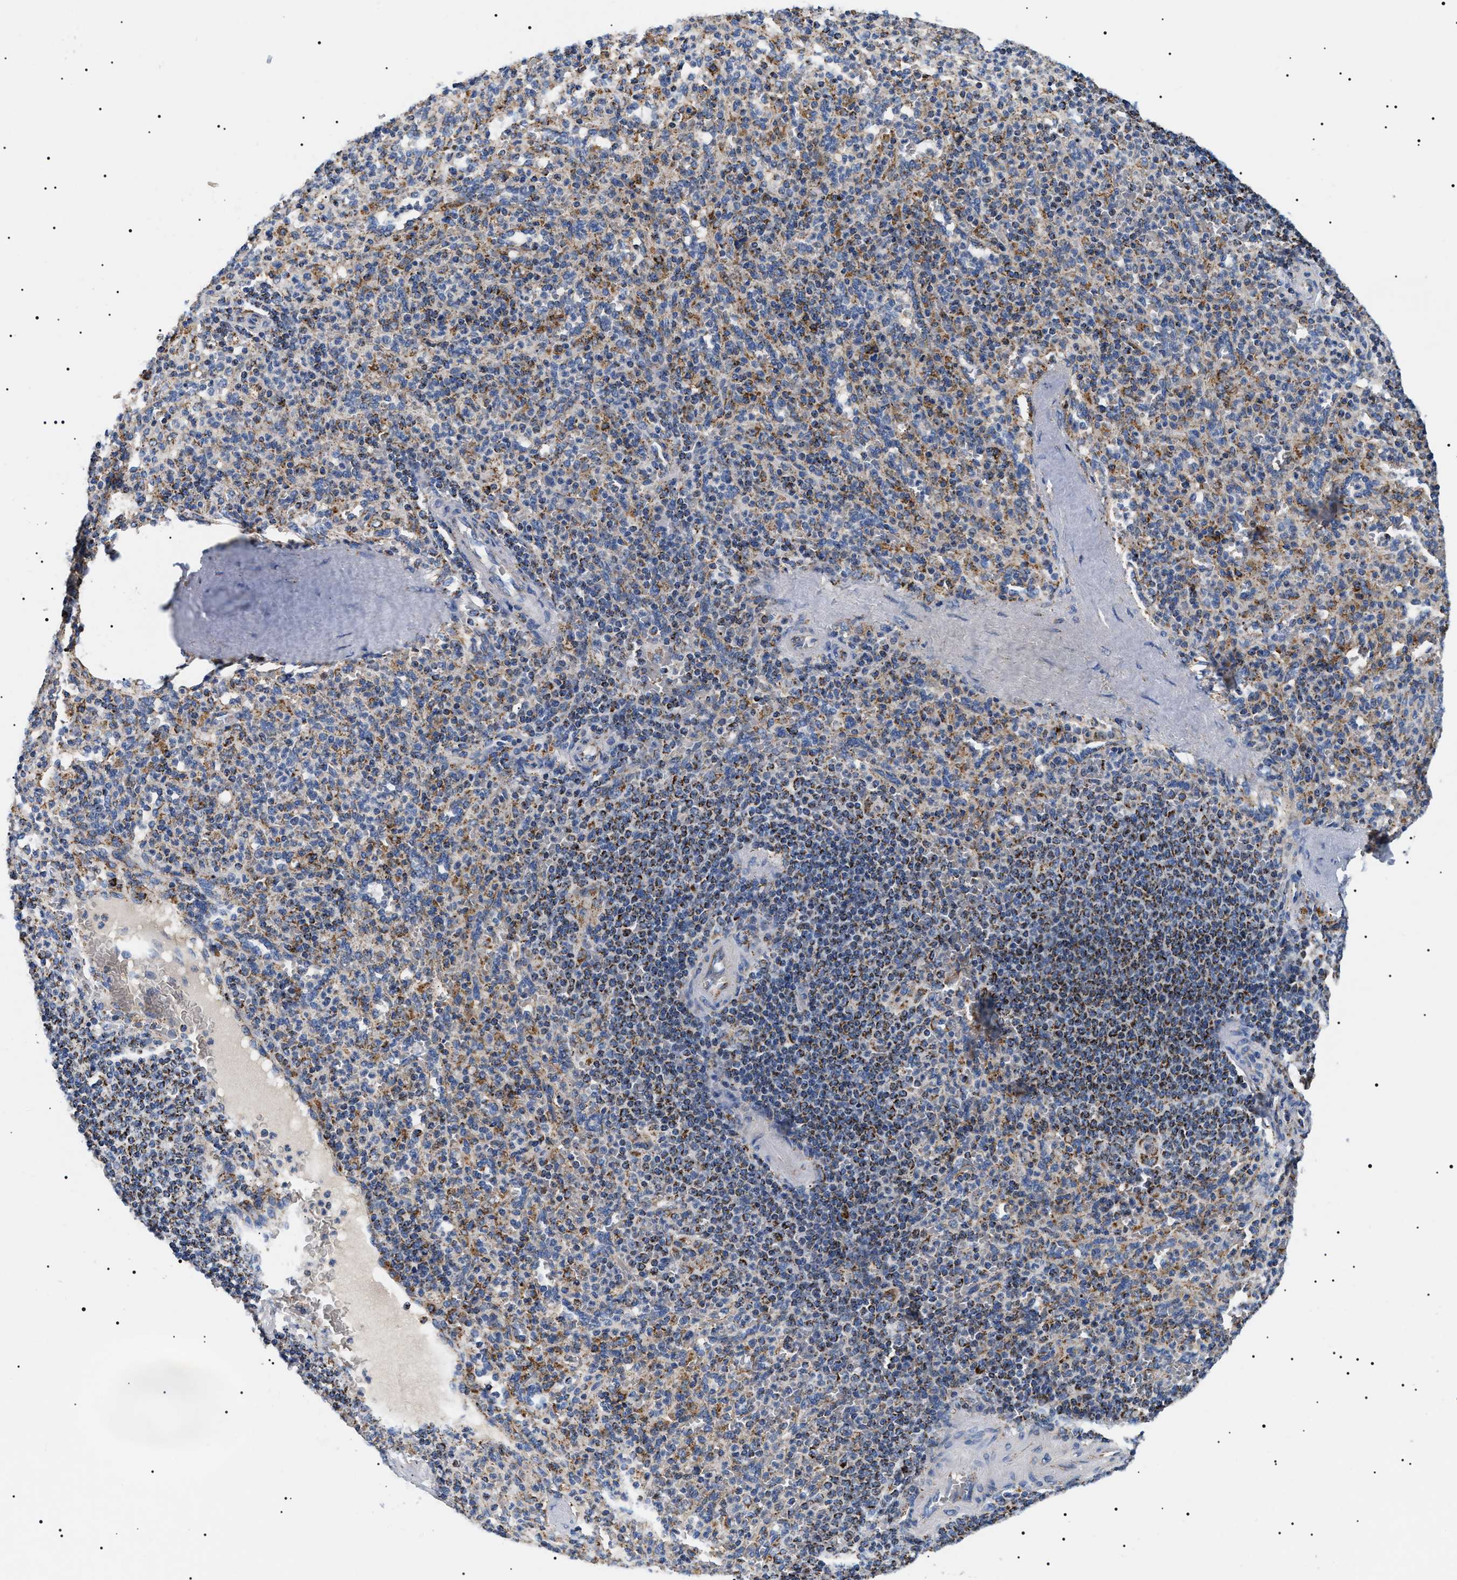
{"staining": {"intensity": "strong", "quantity": "25%-75%", "location": "cytoplasmic/membranous"}, "tissue": "spleen", "cell_type": "Cells in red pulp", "image_type": "normal", "snomed": [{"axis": "morphology", "description": "Normal tissue, NOS"}, {"axis": "topography", "description": "Spleen"}], "caption": "Protein staining by immunohistochemistry demonstrates strong cytoplasmic/membranous expression in about 25%-75% of cells in red pulp in unremarkable spleen.", "gene": "OXSM", "patient": {"sex": "male", "age": 36}}